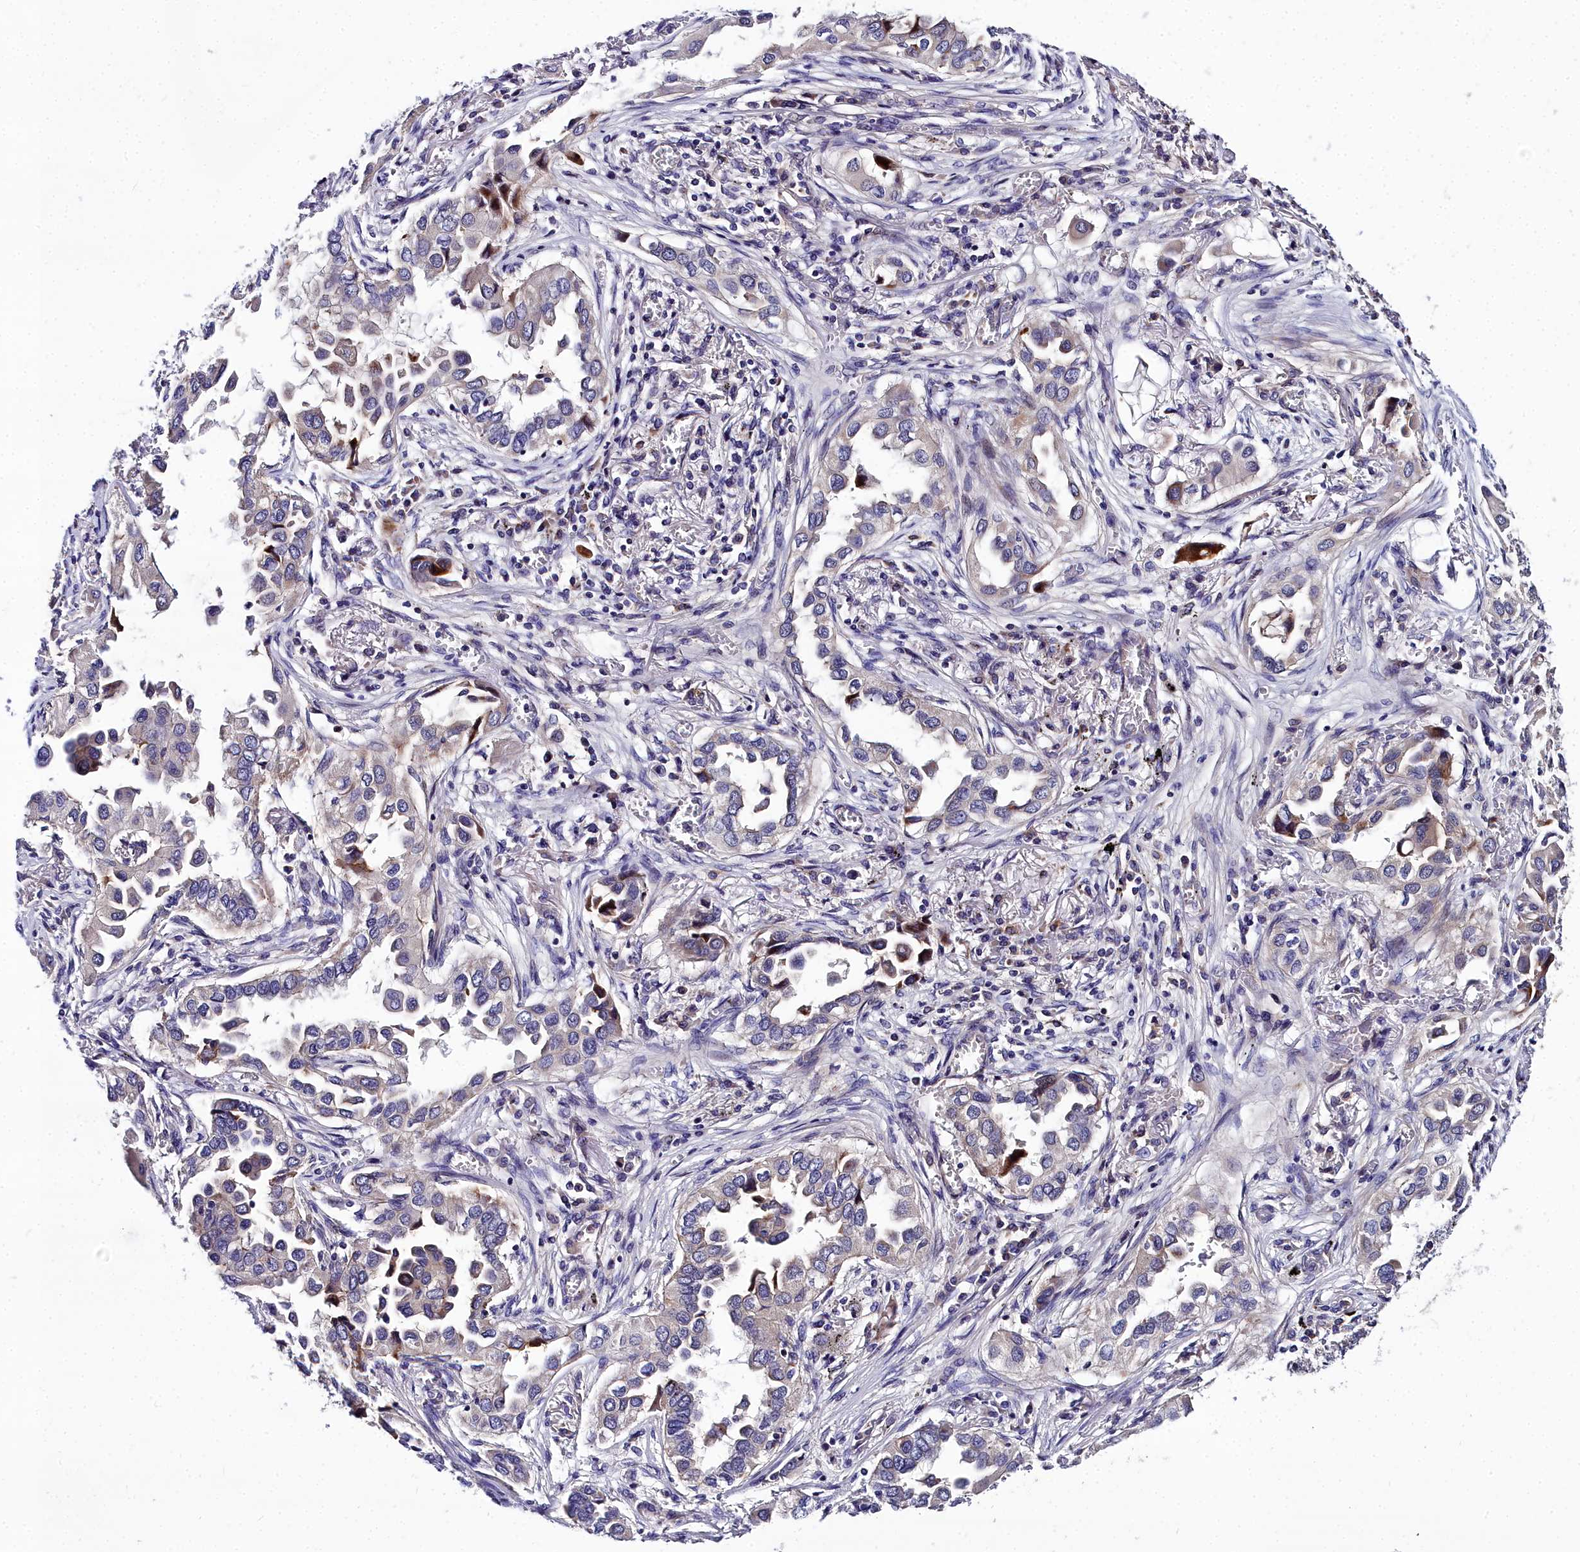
{"staining": {"intensity": "strong", "quantity": "<25%", "location": "cytoplasmic/membranous"}, "tissue": "lung cancer", "cell_type": "Tumor cells", "image_type": "cancer", "snomed": [{"axis": "morphology", "description": "Adenocarcinoma, NOS"}, {"axis": "topography", "description": "Lung"}], "caption": "Protein staining of adenocarcinoma (lung) tissue displays strong cytoplasmic/membranous staining in approximately <25% of tumor cells.", "gene": "NT5M", "patient": {"sex": "female", "age": 76}}